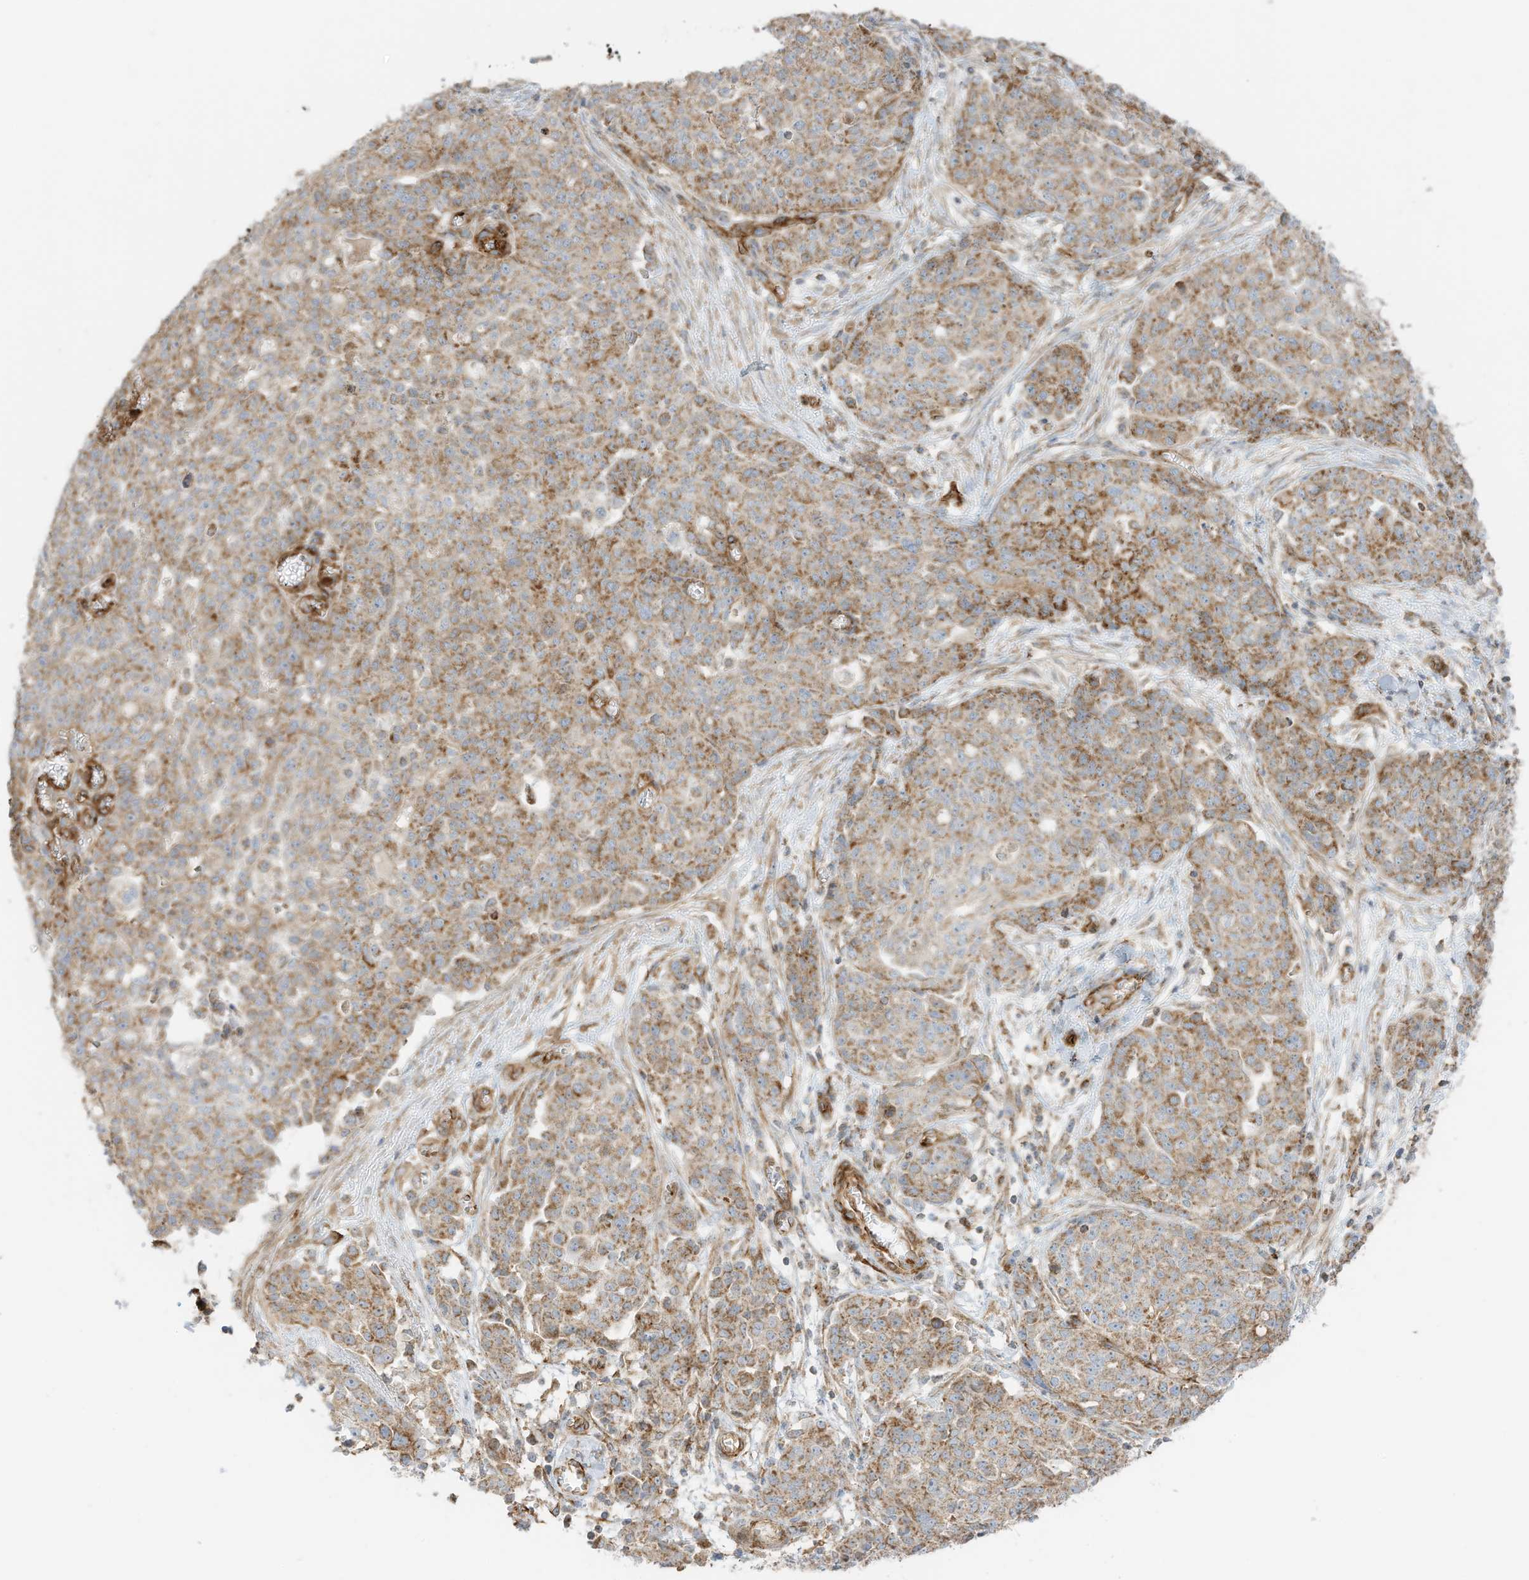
{"staining": {"intensity": "moderate", "quantity": ">75%", "location": "cytoplasmic/membranous"}, "tissue": "ovarian cancer", "cell_type": "Tumor cells", "image_type": "cancer", "snomed": [{"axis": "morphology", "description": "Cystadenocarcinoma, serous, NOS"}, {"axis": "topography", "description": "Soft tissue"}, {"axis": "topography", "description": "Ovary"}], "caption": "Immunohistochemical staining of human ovarian cancer (serous cystadenocarcinoma) demonstrates moderate cytoplasmic/membranous protein positivity in approximately >75% of tumor cells.", "gene": "ABCB7", "patient": {"sex": "female", "age": 57}}